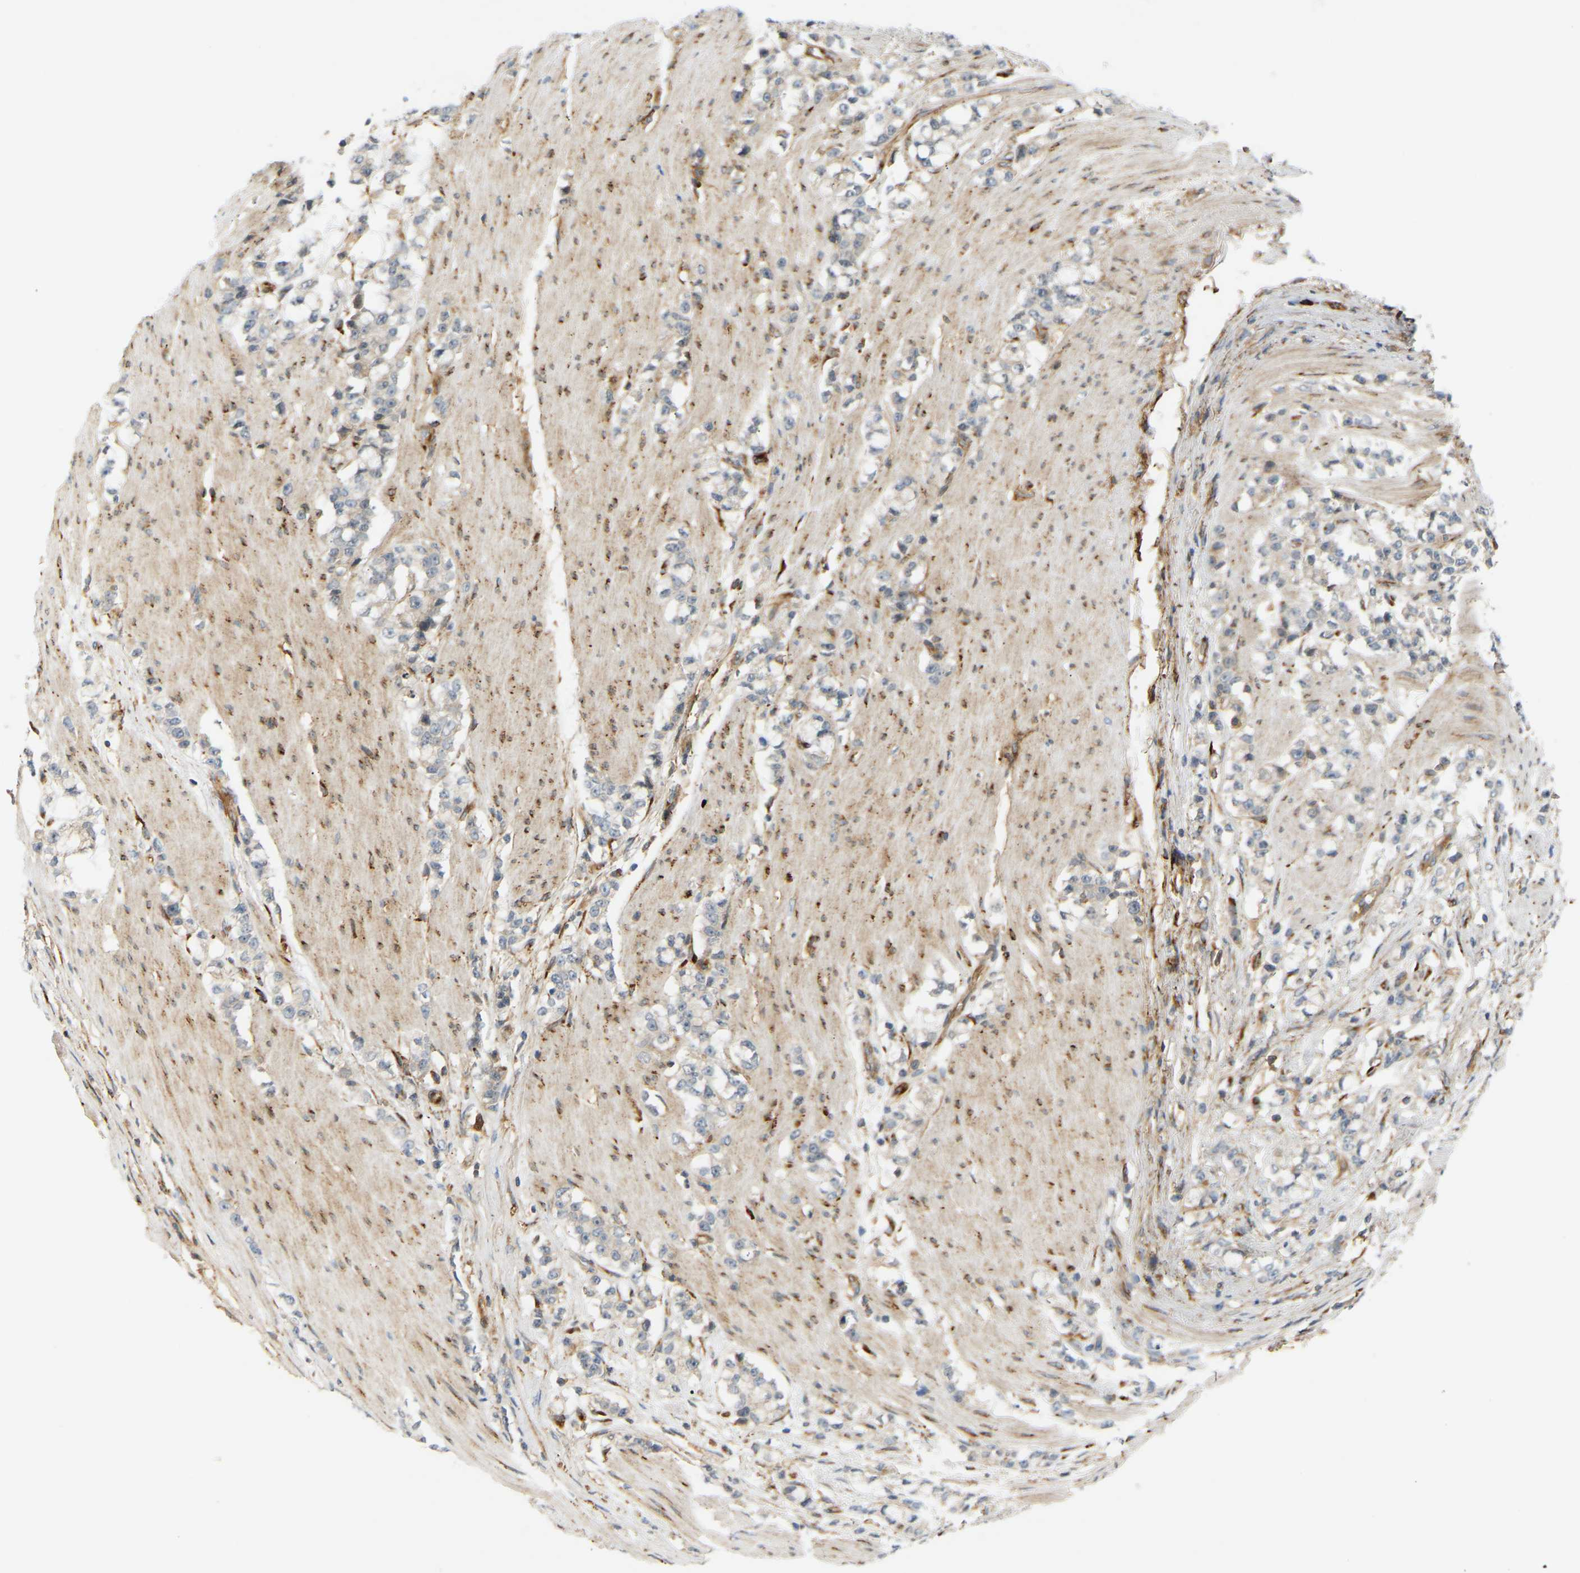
{"staining": {"intensity": "negative", "quantity": "none", "location": "none"}, "tissue": "stomach cancer", "cell_type": "Tumor cells", "image_type": "cancer", "snomed": [{"axis": "morphology", "description": "Adenocarcinoma, NOS"}, {"axis": "topography", "description": "Stomach, lower"}], "caption": "Stomach adenocarcinoma was stained to show a protein in brown. There is no significant expression in tumor cells. (Stains: DAB (3,3'-diaminobenzidine) immunohistochemistry with hematoxylin counter stain, Microscopy: brightfield microscopy at high magnification).", "gene": "PLCG2", "patient": {"sex": "male", "age": 88}}